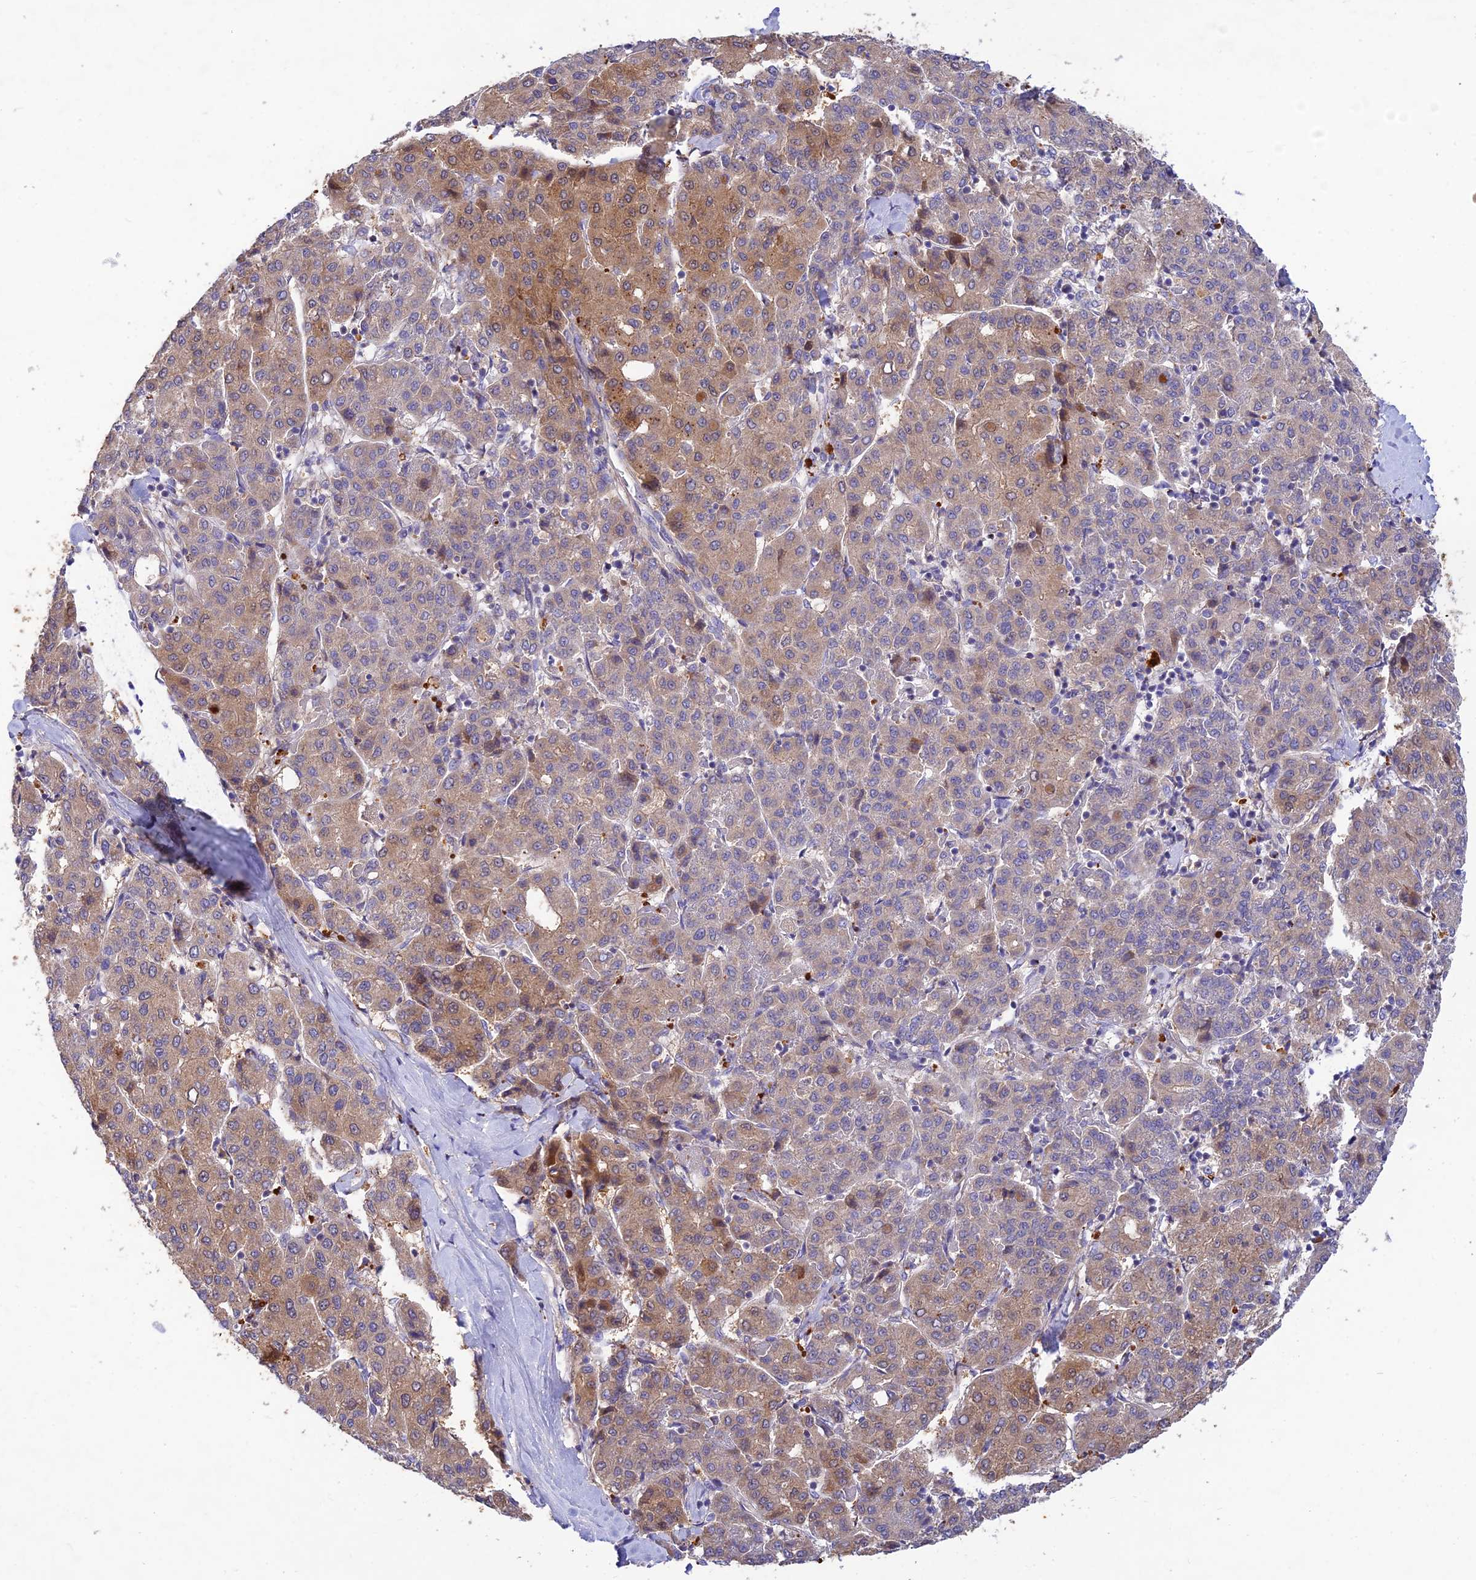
{"staining": {"intensity": "moderate", "quantity": "25%-75%", "location": "cytoplasmic/membranous"}, "tissue": "liver cancer", "cell_type": "Tumor cells", "image_type": "cancer", "snomed": [{"axis": "morphology", "description": "Carcinoma, Hepatocellular, NOS"}, {"axis": "topography", "description": "Liver"}], "caption": "High-power microscopy captured an IHC histopathology image of liver cancer (hepatocellular carcinoma), revealing moderate cytoplasmic/membranous expression in approximately 25%-75% of tumor cells.", "gene": "ACSM5", "patient": {"sex": "male", "age": 65}}